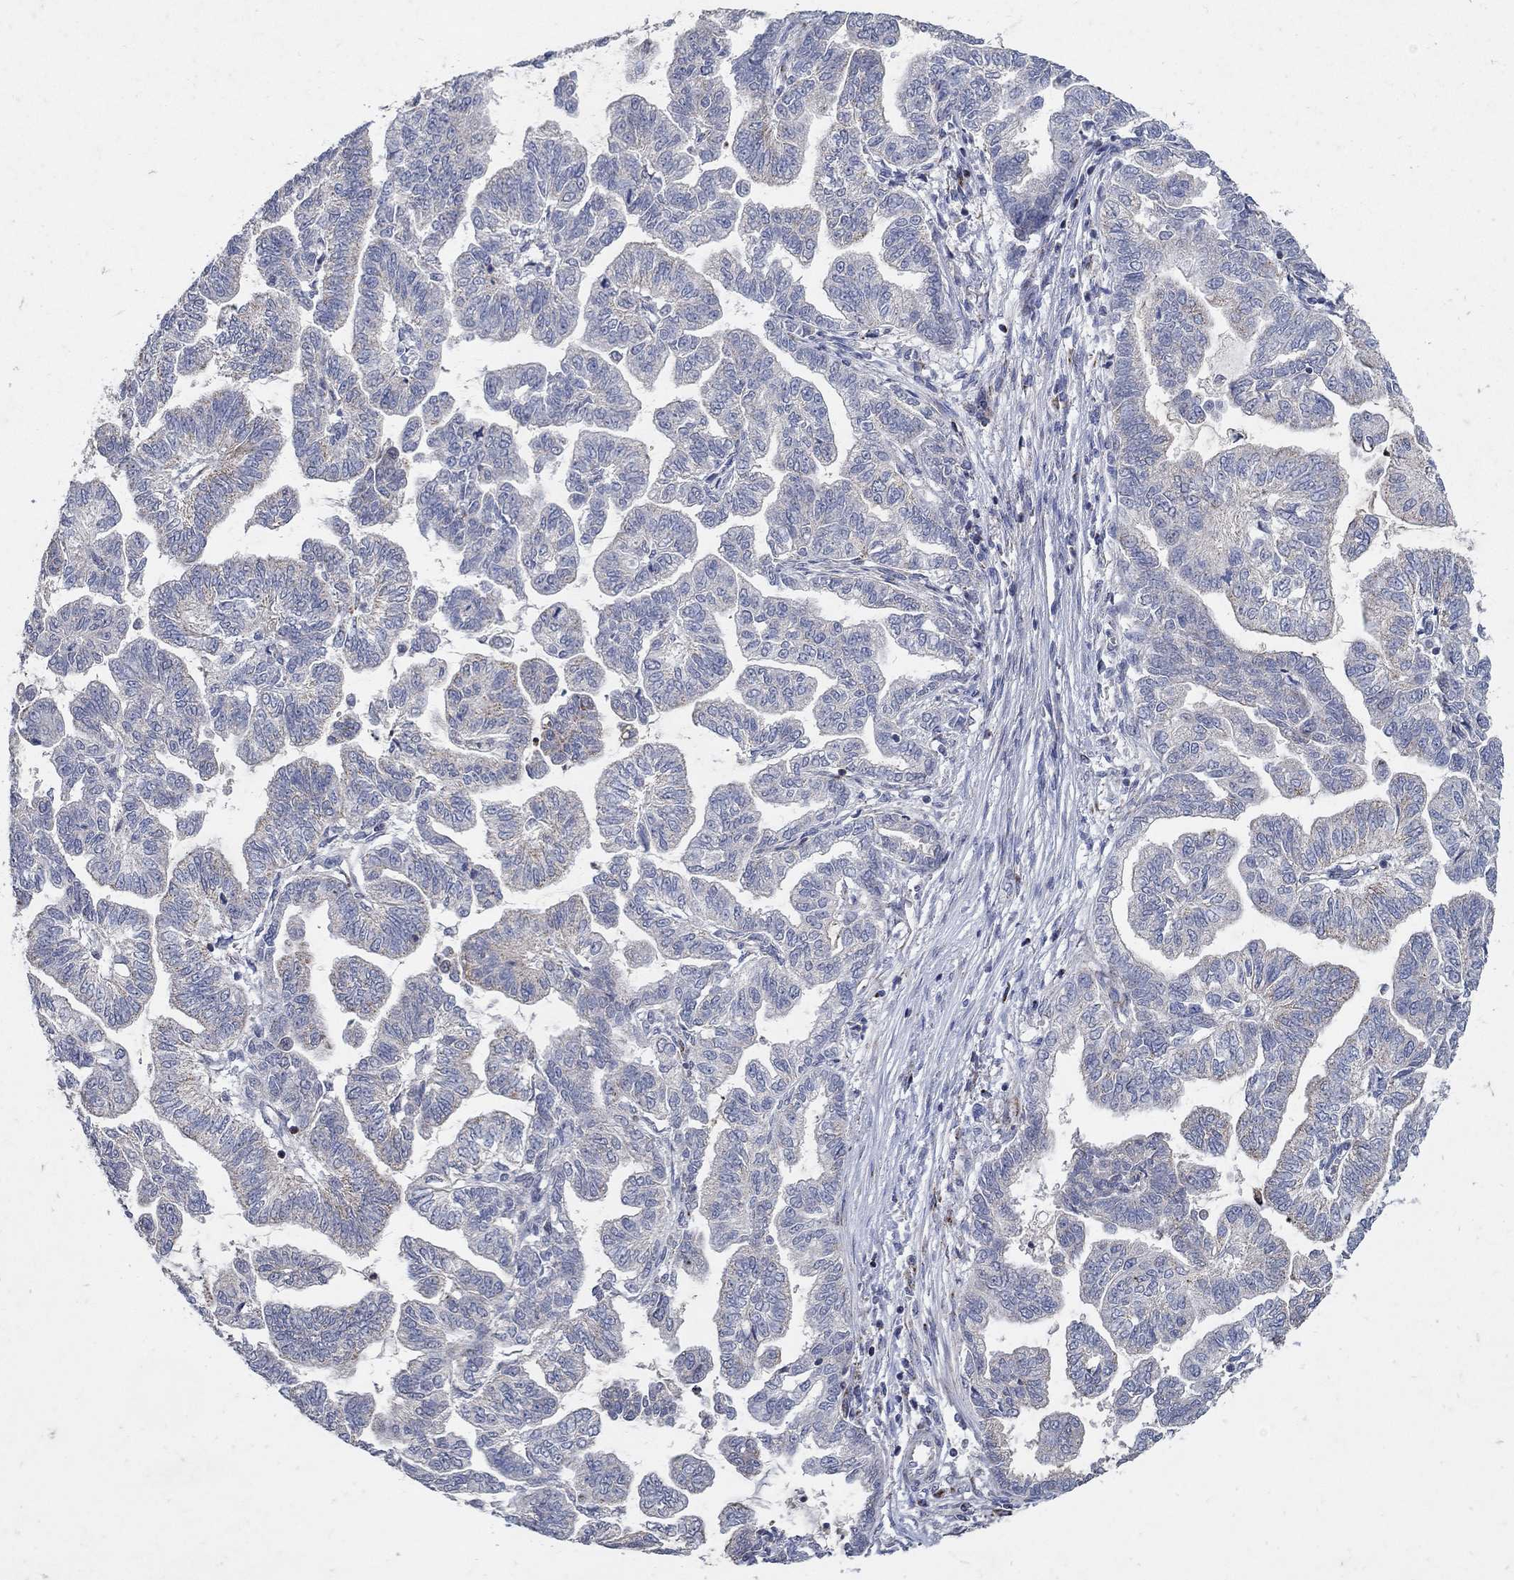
{"staining": {"intensity": "moderate", "quantity": "<25%", "location": "cytoplasmic/membranous"}, "tissue": "stomach cancer", "cell_type": "Tumor cells", "image_type": "cancer", "snomed": [{"axis": "morphology", "description": "Adenocarcinoma, NOS"}, {"axis": "topography", "description": "Stomach"}], "caption": "Immunohistochemical staining of human stomach cancer (adenocarcinoma) reveals moderate cytoplasmic/membranous protein positivity in about <25% of tumor cells. Immunohistochemistry (ihc) stains the protein in brown and the nuclei are stained blue.", "gene": "HMX2", "patient": {"sex": "male", "age": 83}}